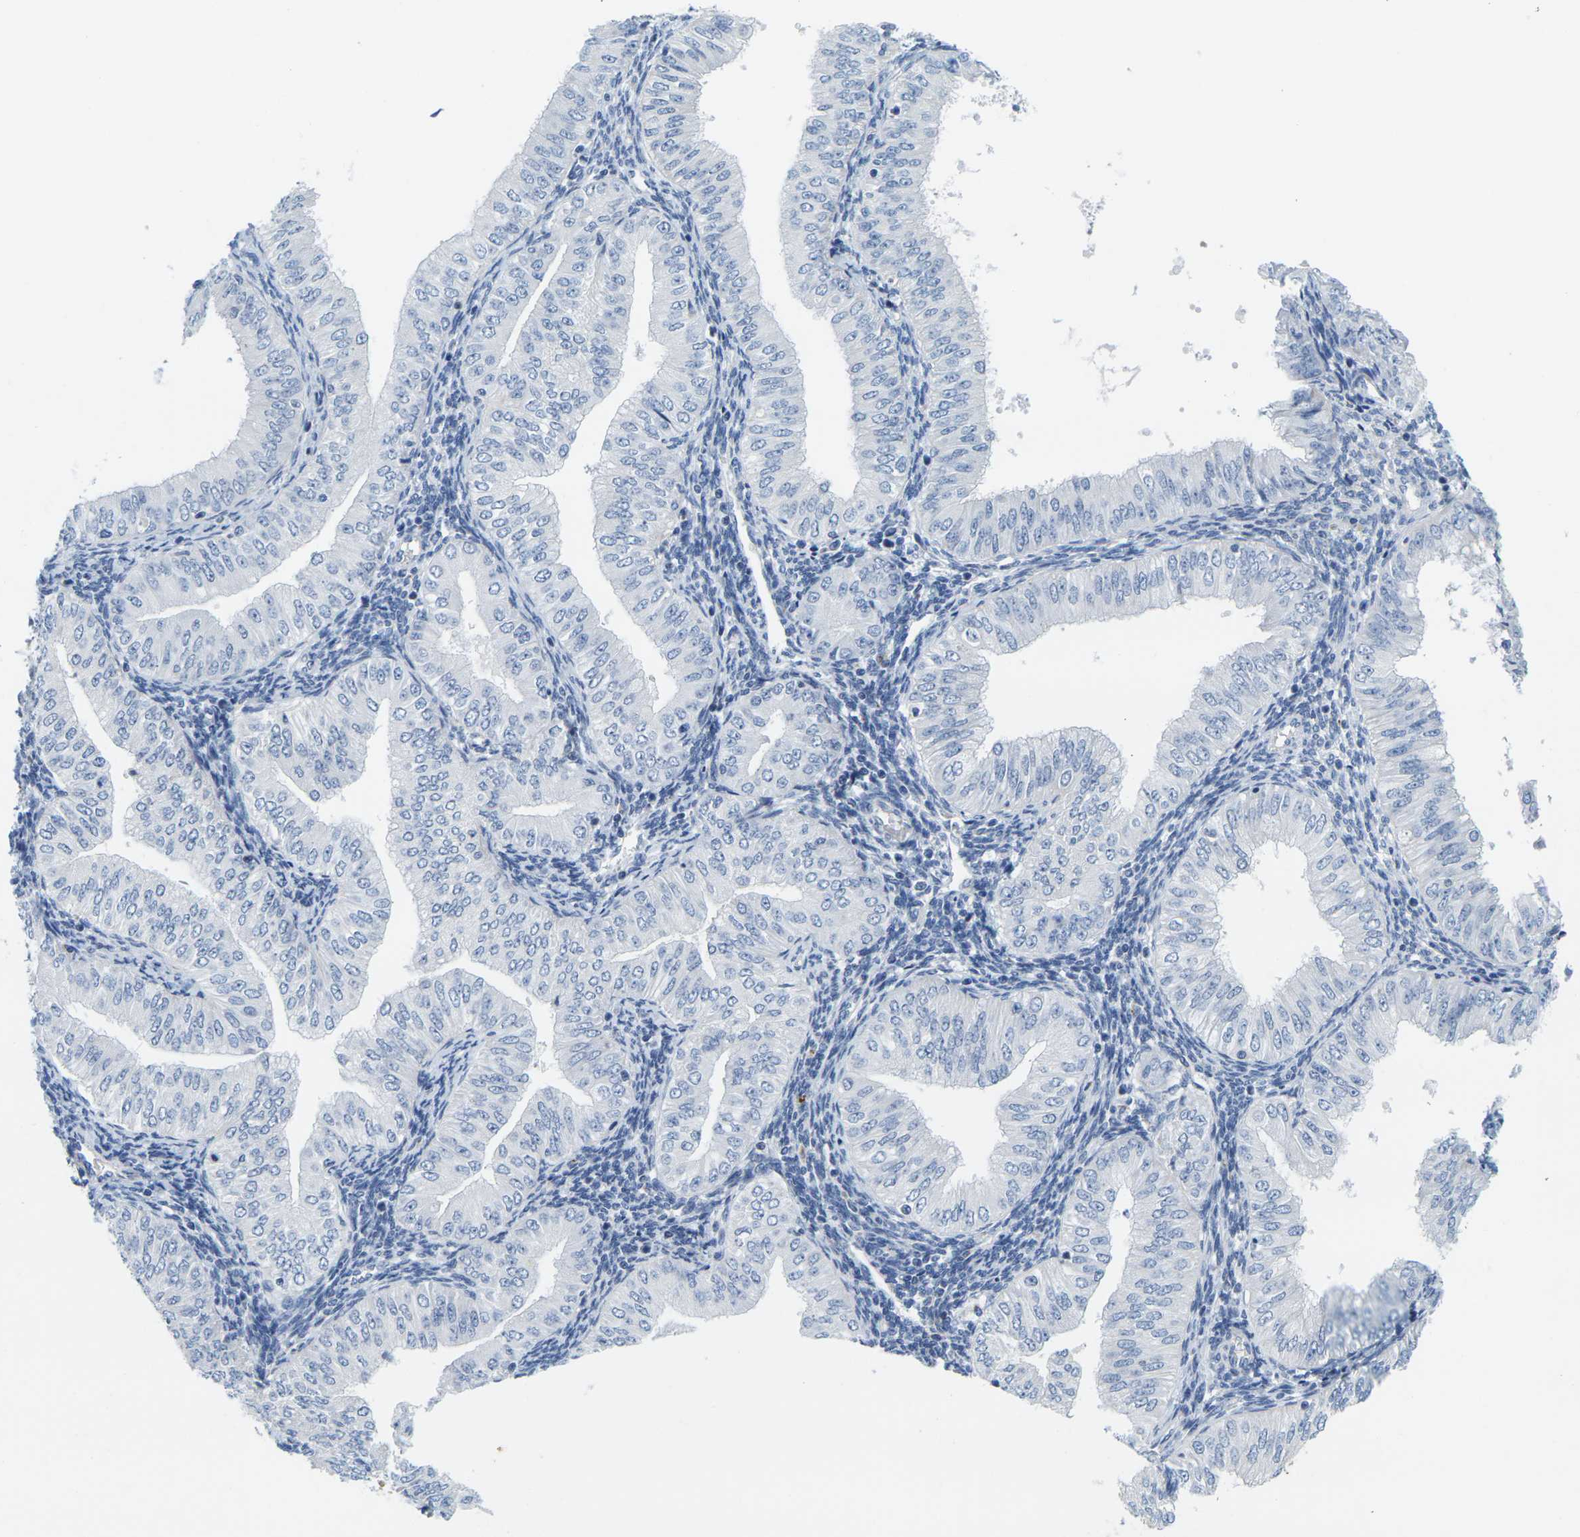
{"staining": {"intensity": "negative", "quantity": "none", "location": "none"}, "tissue": "endometrial cancer", "cell_type": "Tumor cells", "image_type": "cancer", "snomed": [{"axis": "morphology", "description": "Normal tissue, NOS"}, {"axis": "morphology", "description": "Adenocarcinoma, NOS"}, {"axis": "topography", "description": "Endometrium"}], "caption": "Immunohistochemistry histopathology image of human endometrial adenocarcinoma stained for a protein (brown), which reveals no staining in tumor cells.", "gene": "KLK5", "patient": {"sex": "female", "age": 53}}